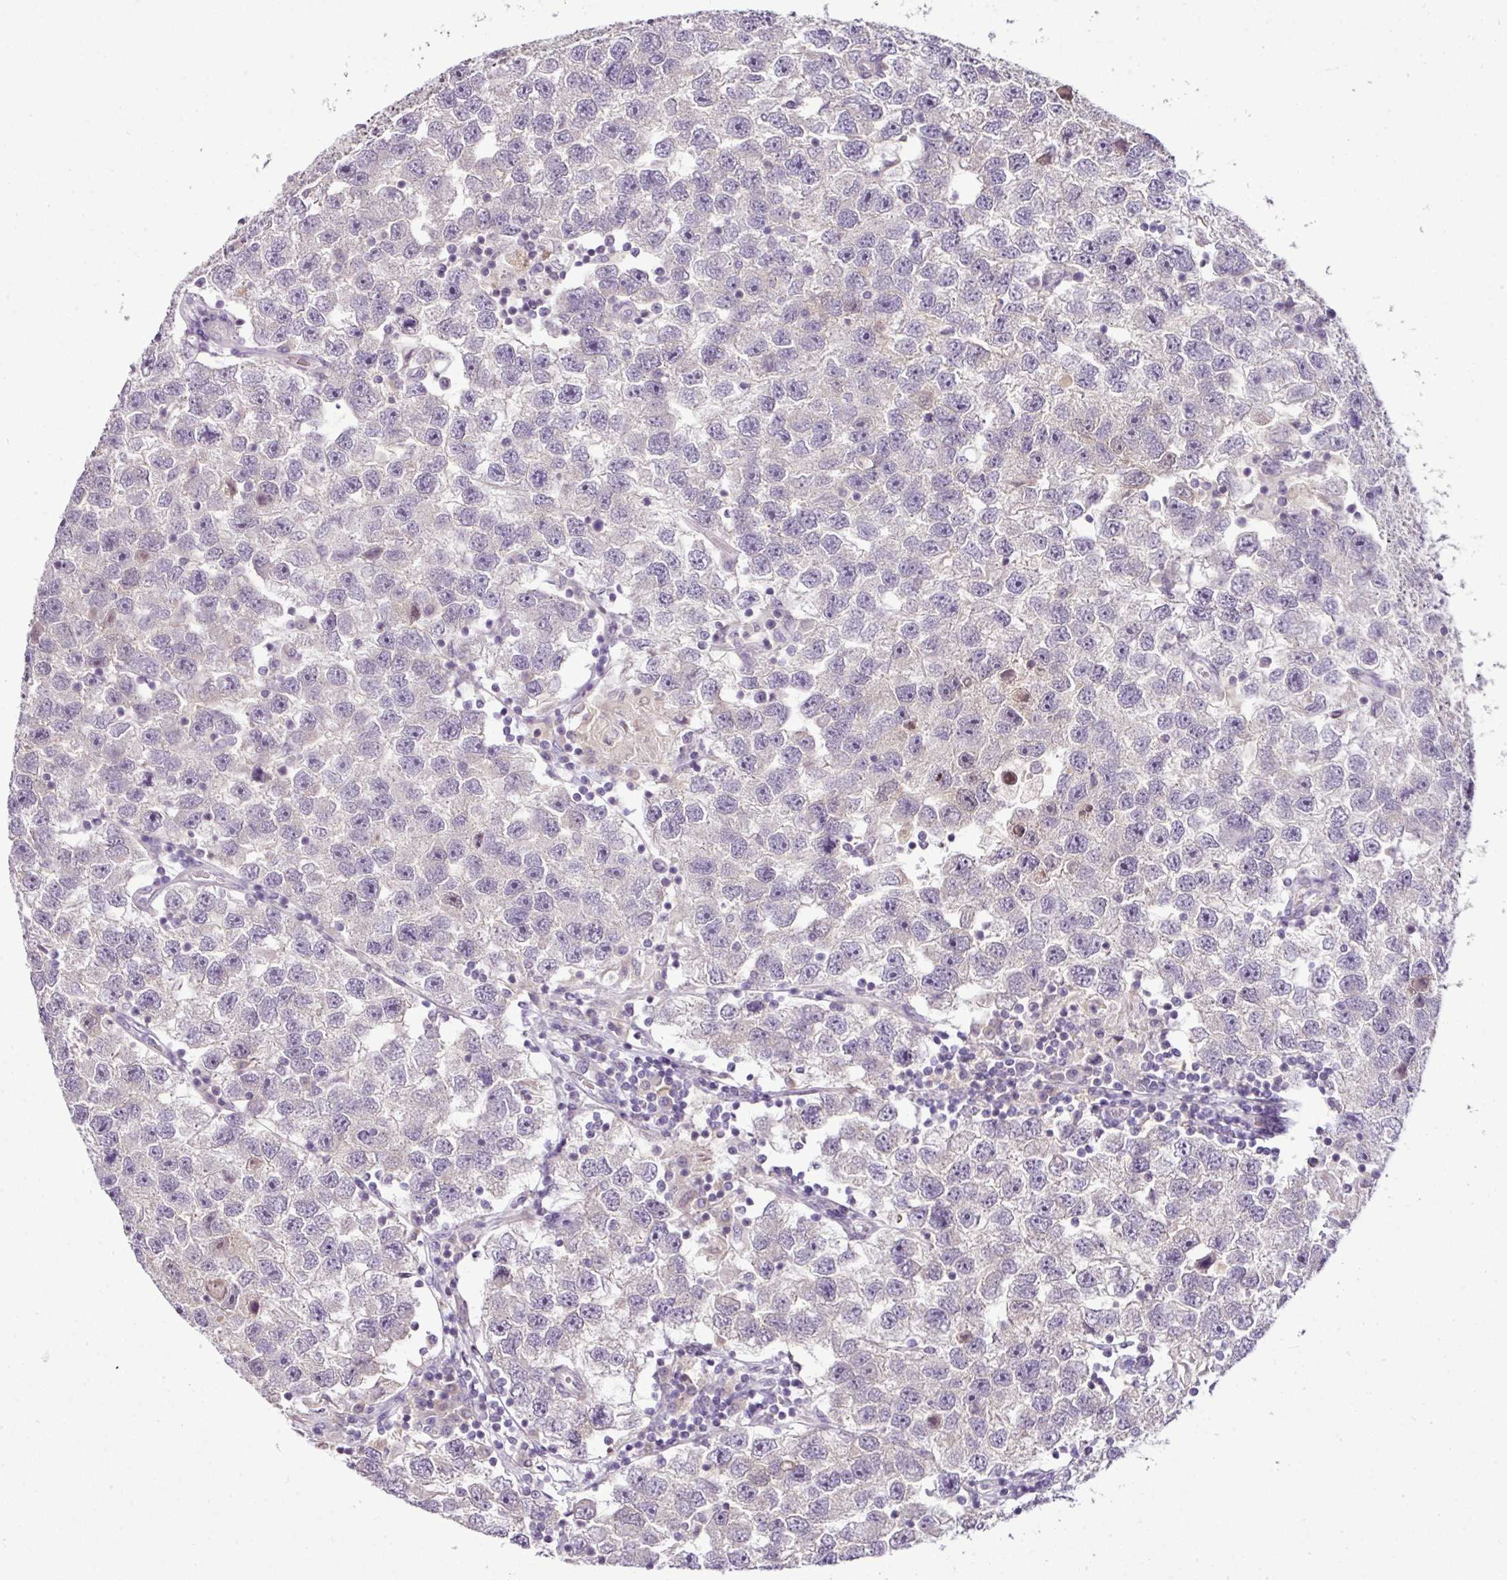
{"staining": {"intensity": "negative", "quantity": "none", "location": "none"}, "tissue": "testis cancer", "cell_type": "Tumor cells", "image_type": "cancer", "snomed": [{"axis": "morphology", "description": "Seminoma, NOS"}, {"axis": "topography", "description": "Testis"}], "caption": "Tumor cells show no significant protein expression in testis cancer. The staining is performed using DAB (3,3'-diaminobenzidine) brown chromogen with nuclei counter-stained in using hematoxylin.", "gene": "TEX30", "patient": {"sex": "male", "age": 26}}